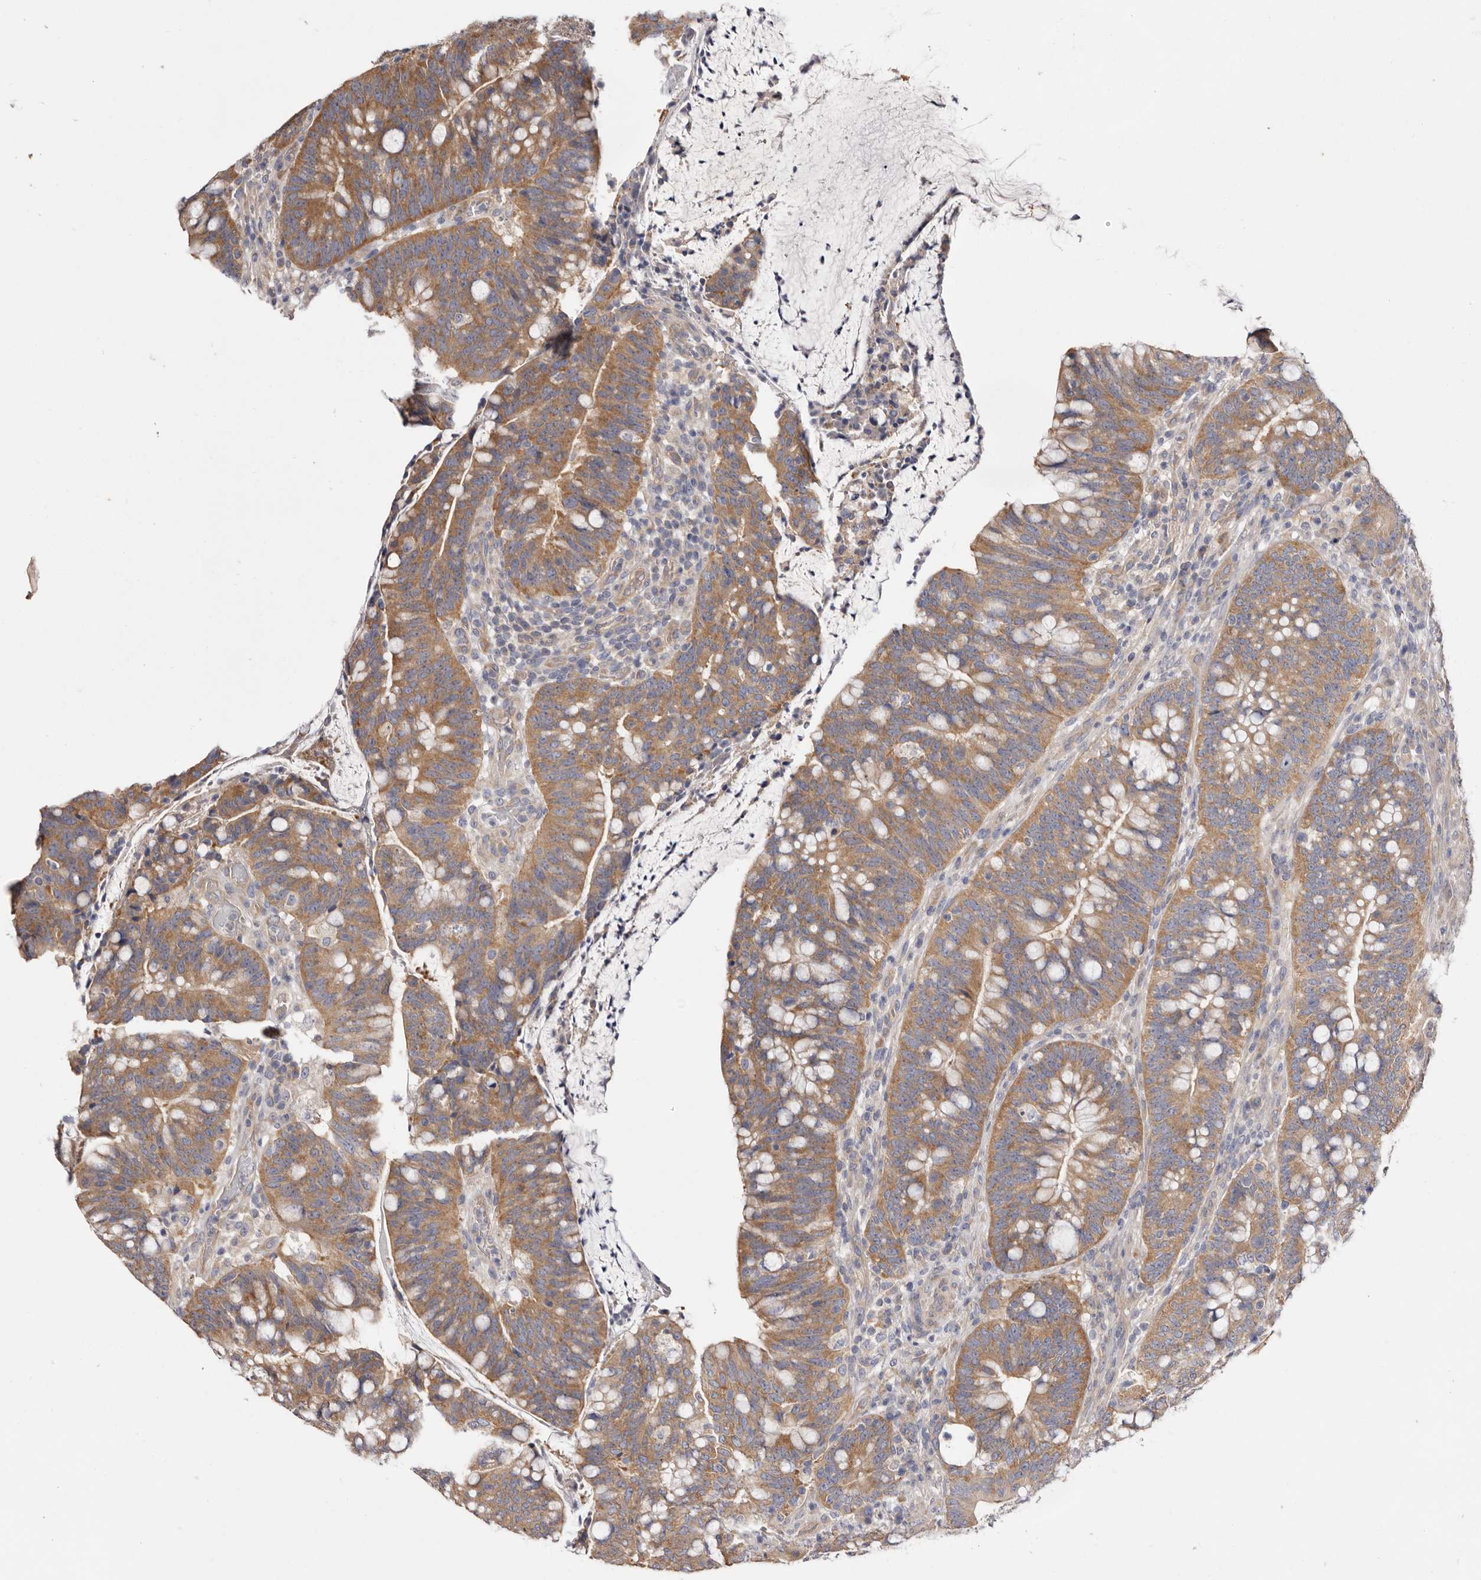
{"staining": {"intensity": "moderate", "quantity": ">75%", "location": "cytoplasmic/membranous"}, "tissue": "colorectal cancer", "cell_type": "Tumor cells", "image_type": "cancer", "snomed": [{"axis": "morphology", "description": "Adenocarcinoma, NOS"}, {"axis": "topography", "description": "Colon"}], "caption": "Approximately >75% of tumor cells in human colorectal cancer (adenocarcinoma) display moderate cytoplasmic/membranous protein positivity as visualized by brown immunohistochemical staining.", "gene": "FAM167B", "patient": {"sex": "female", "age": 66}}